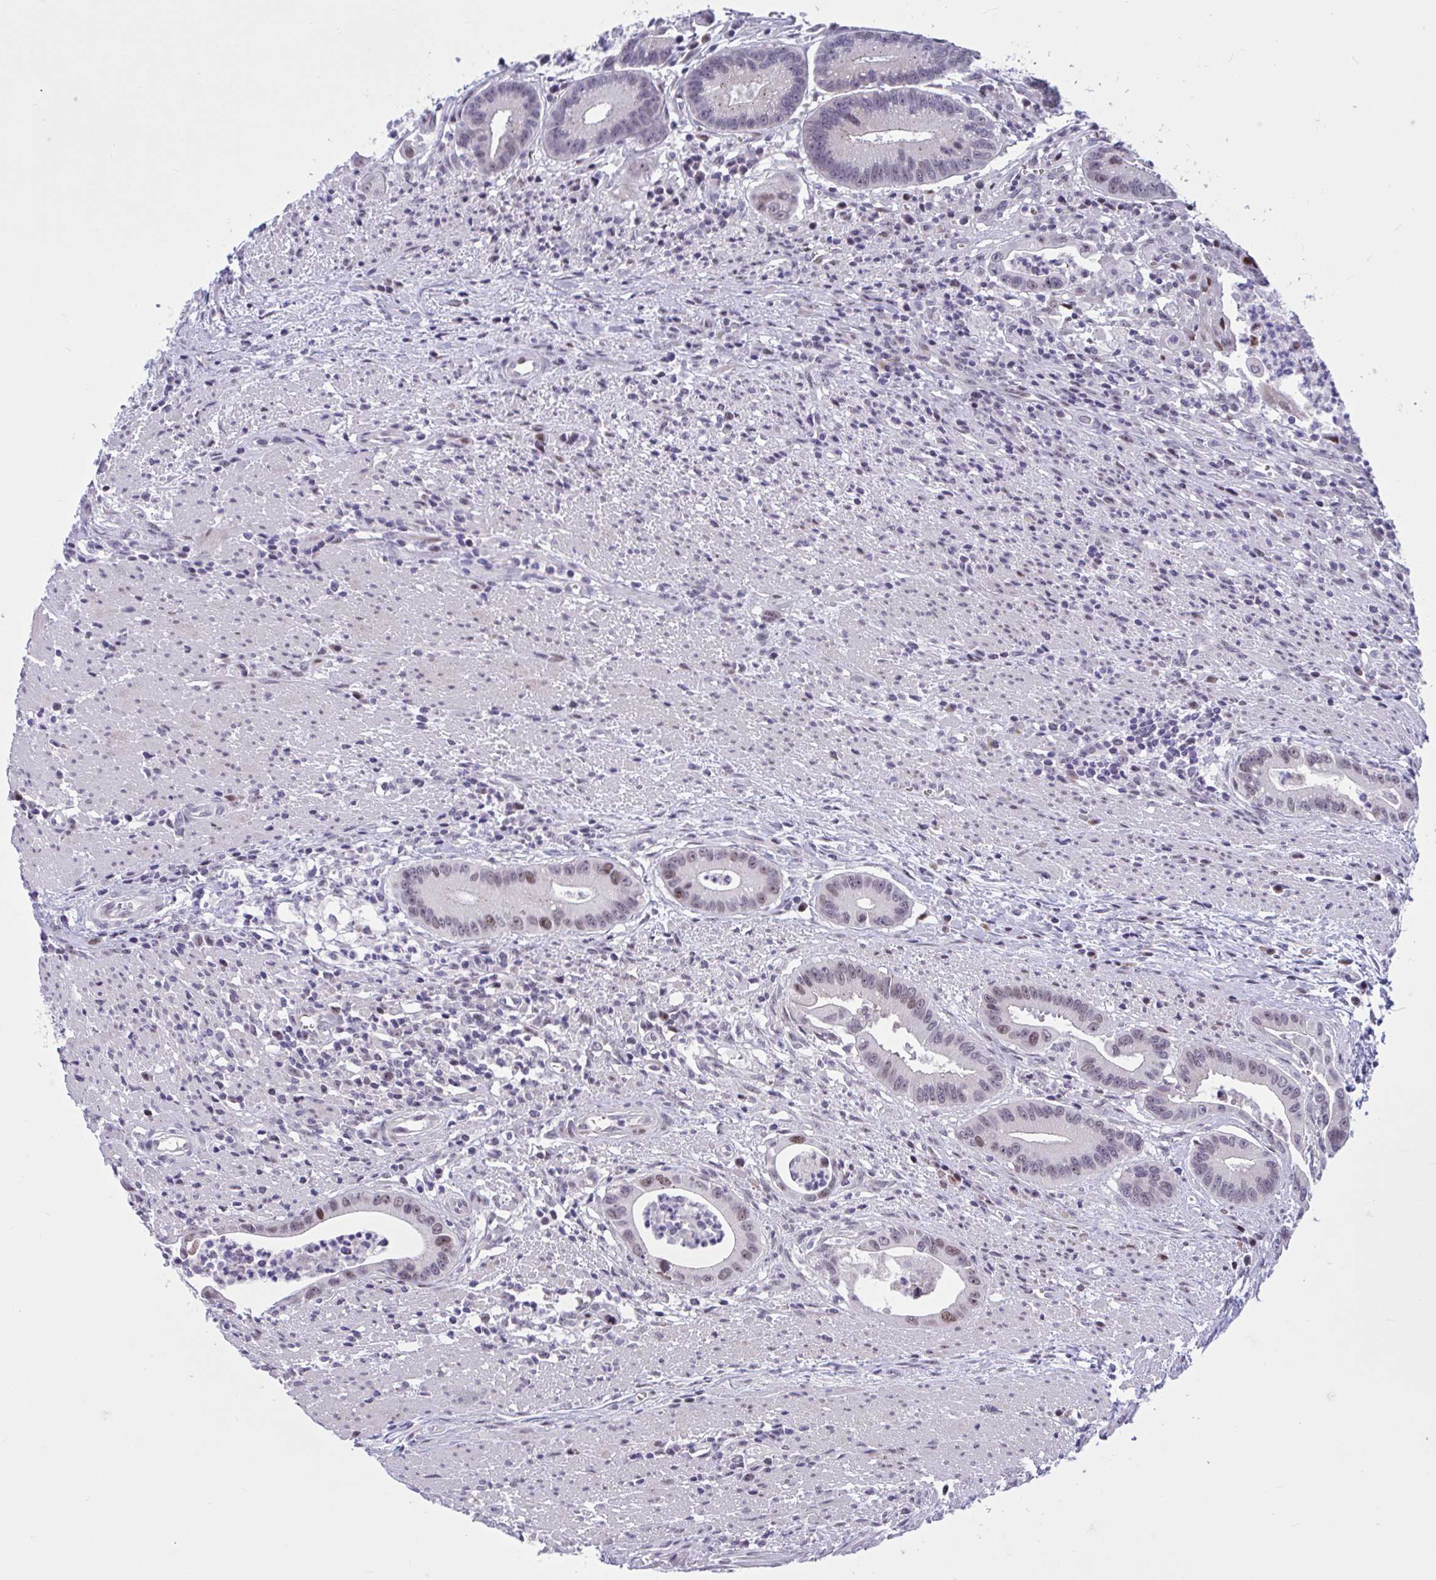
{"staining": {"intensity": "moderate", "quantity": "<25%", "location": "nuclear"}, "tissue": "colorectal cancer", "cell_type": "Tumor cells", "image_type": "cancer", "snomed": [{"axis": "morphology", "description": "Adenocarcinoma, NOS"}, {"axis": "topography", "description": "Rectum"}], "caption": "Immunohistochemistry (IHC) (DAB) staining of colorectal cancer exhibits moderate nuclear protein expression in about <25% of tumor cells.", "gene": "RBL1", "patient": {"sex": "female", "age": 81}}